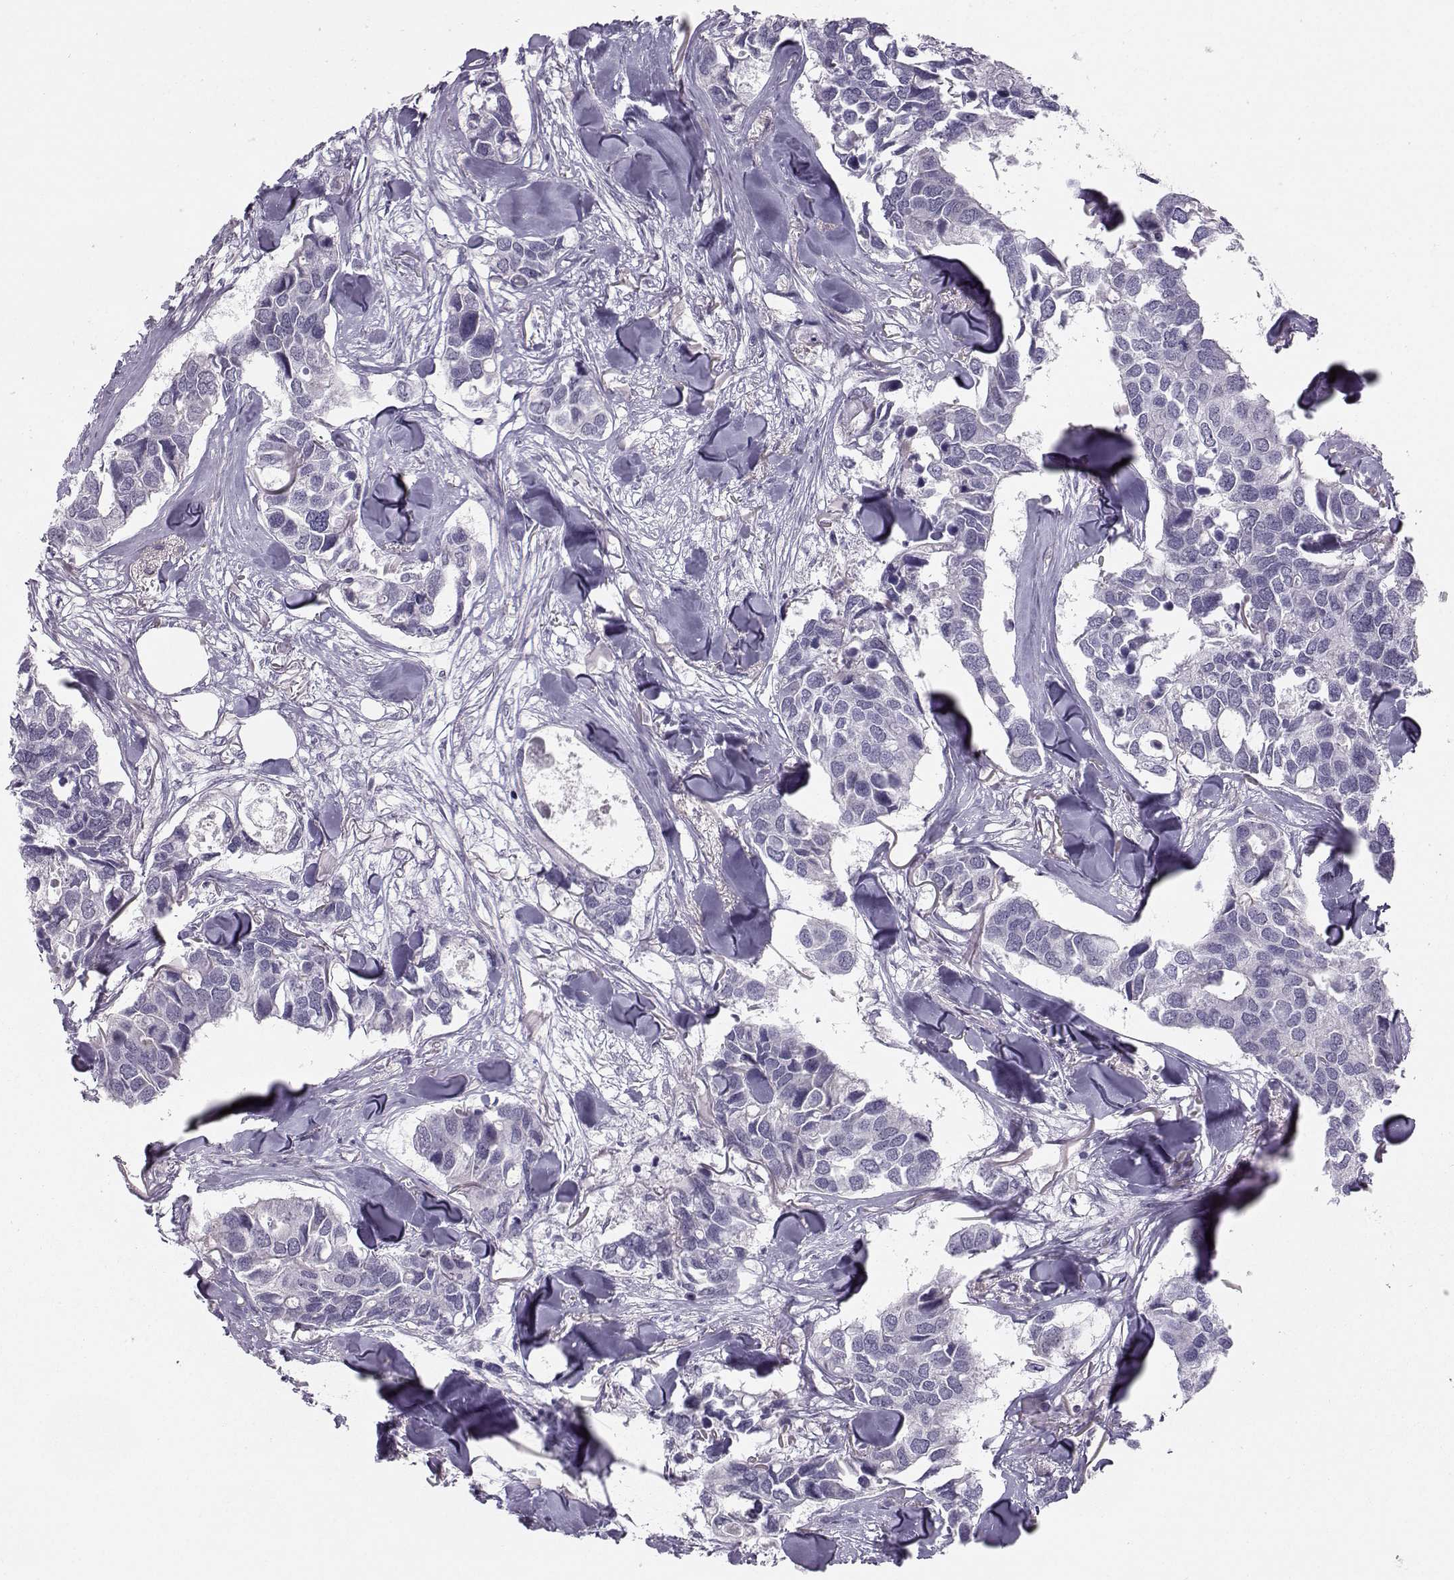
{"staining": {"intensity": "negative", "quantity": "none", "location": "none"}, "tissue": "breast cancer", "cell_type": "Tumor cells", "image_type": "cancer", "snomed": [{"axis": "morphology", "description": "Duct carcinoma"}, {"axis": "topography", "description": "Breast"}], "caption": "An immunohistochemistry (IHC) image of breast infiltrating ductal carcinoma is shown. There is no staining in tumor cells of breast infiltrating ductal carcinoma.", "gene": "MAST1", "patient": {"sex": "female", "age": 83}}